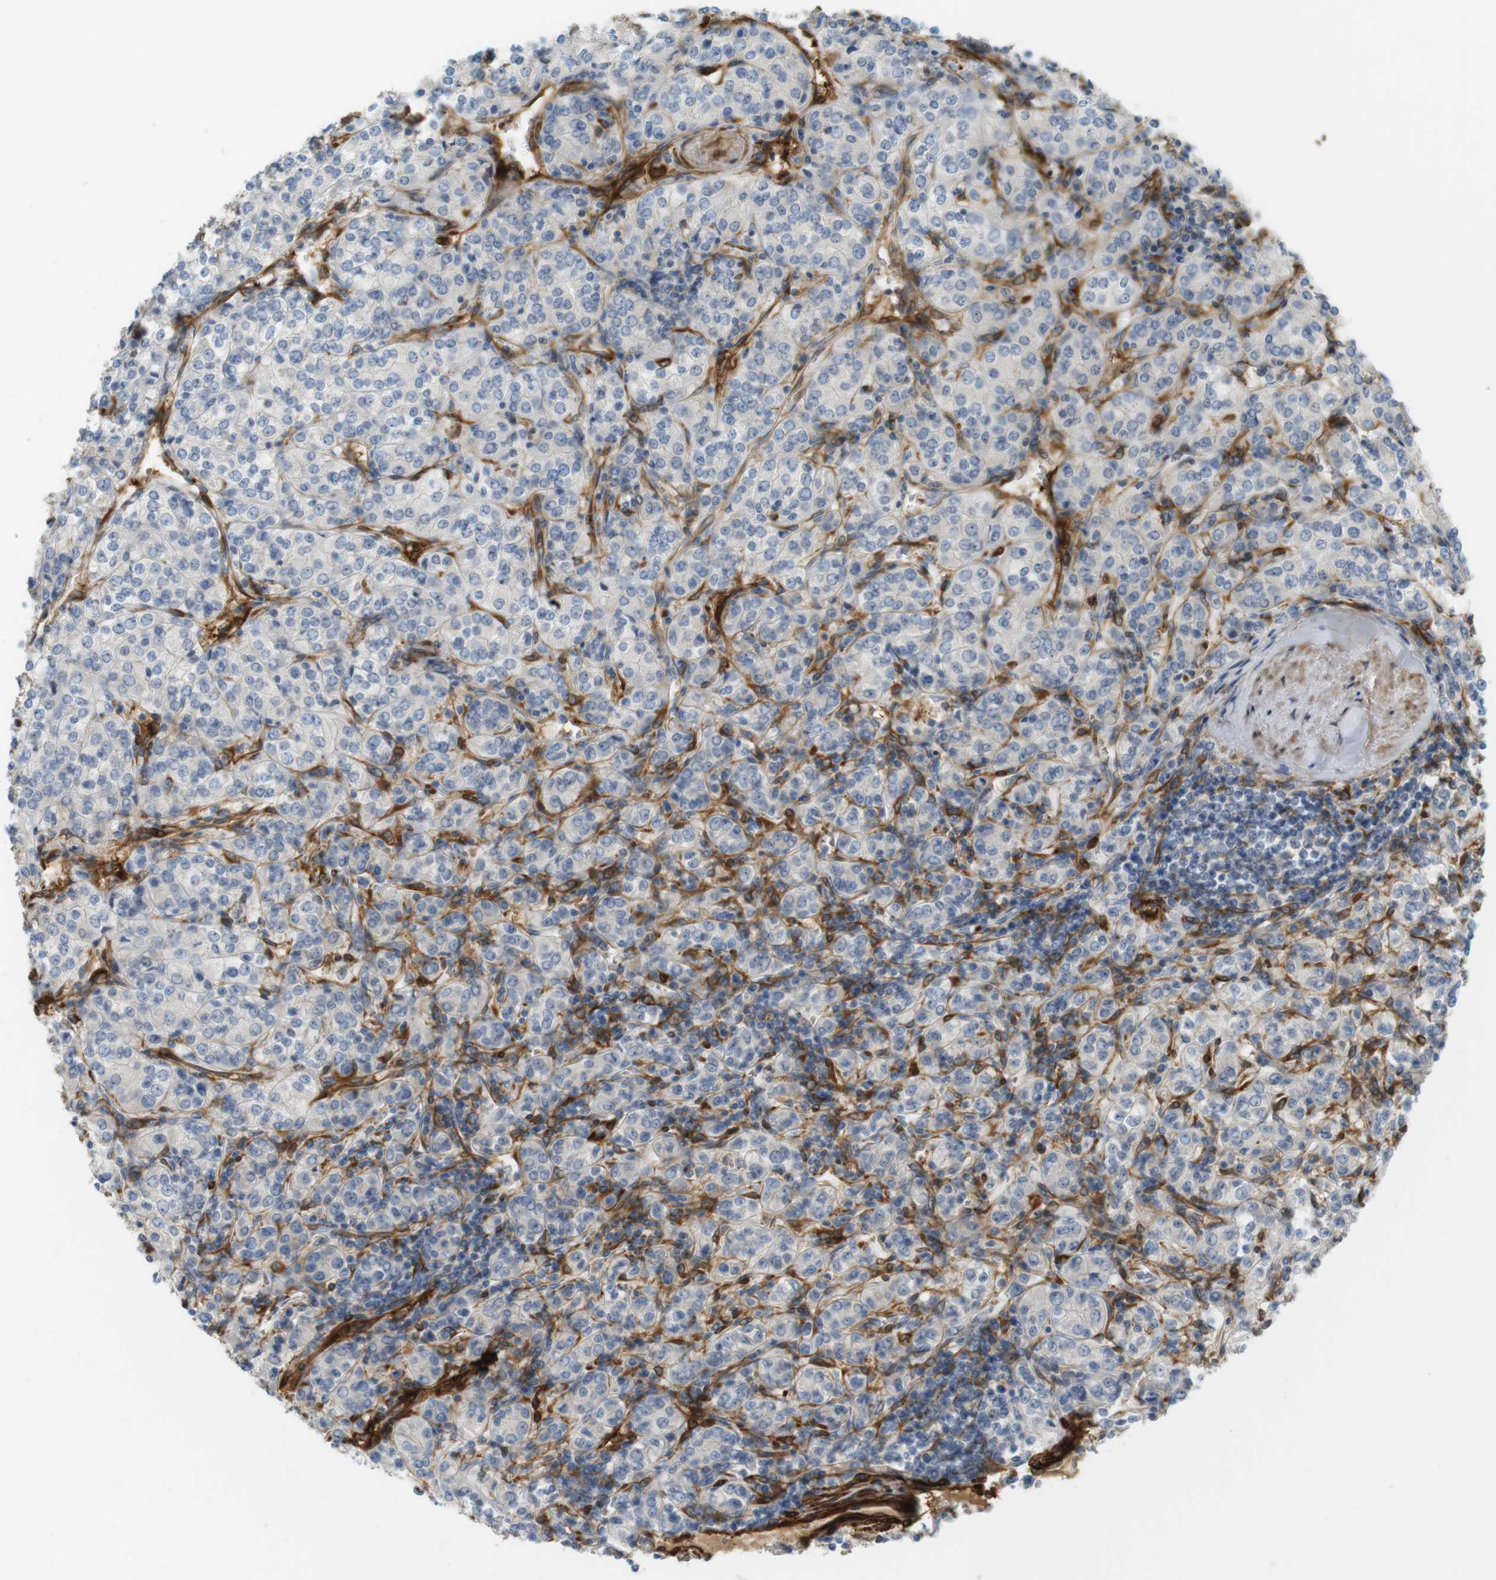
{"staining": {"intensity": "negative", "quantity": "none", "location": "none"}, "tissue": "renal cancer", "cell_type": "Tumor cells", "image_type": "cancer", "snomed": [{"axis": "morphology", "description": "Adenocarcinoma, NOS"}, {"axis": "topography", "description": "Kidney"}], "caption": "A high-resolution micrograph shows immunohistochemistry staining of renal cancer, which exhibits no significant staining in tumor cells.", "gene": "PDE3A", "patient": {"sex": "male", "age": 77}}